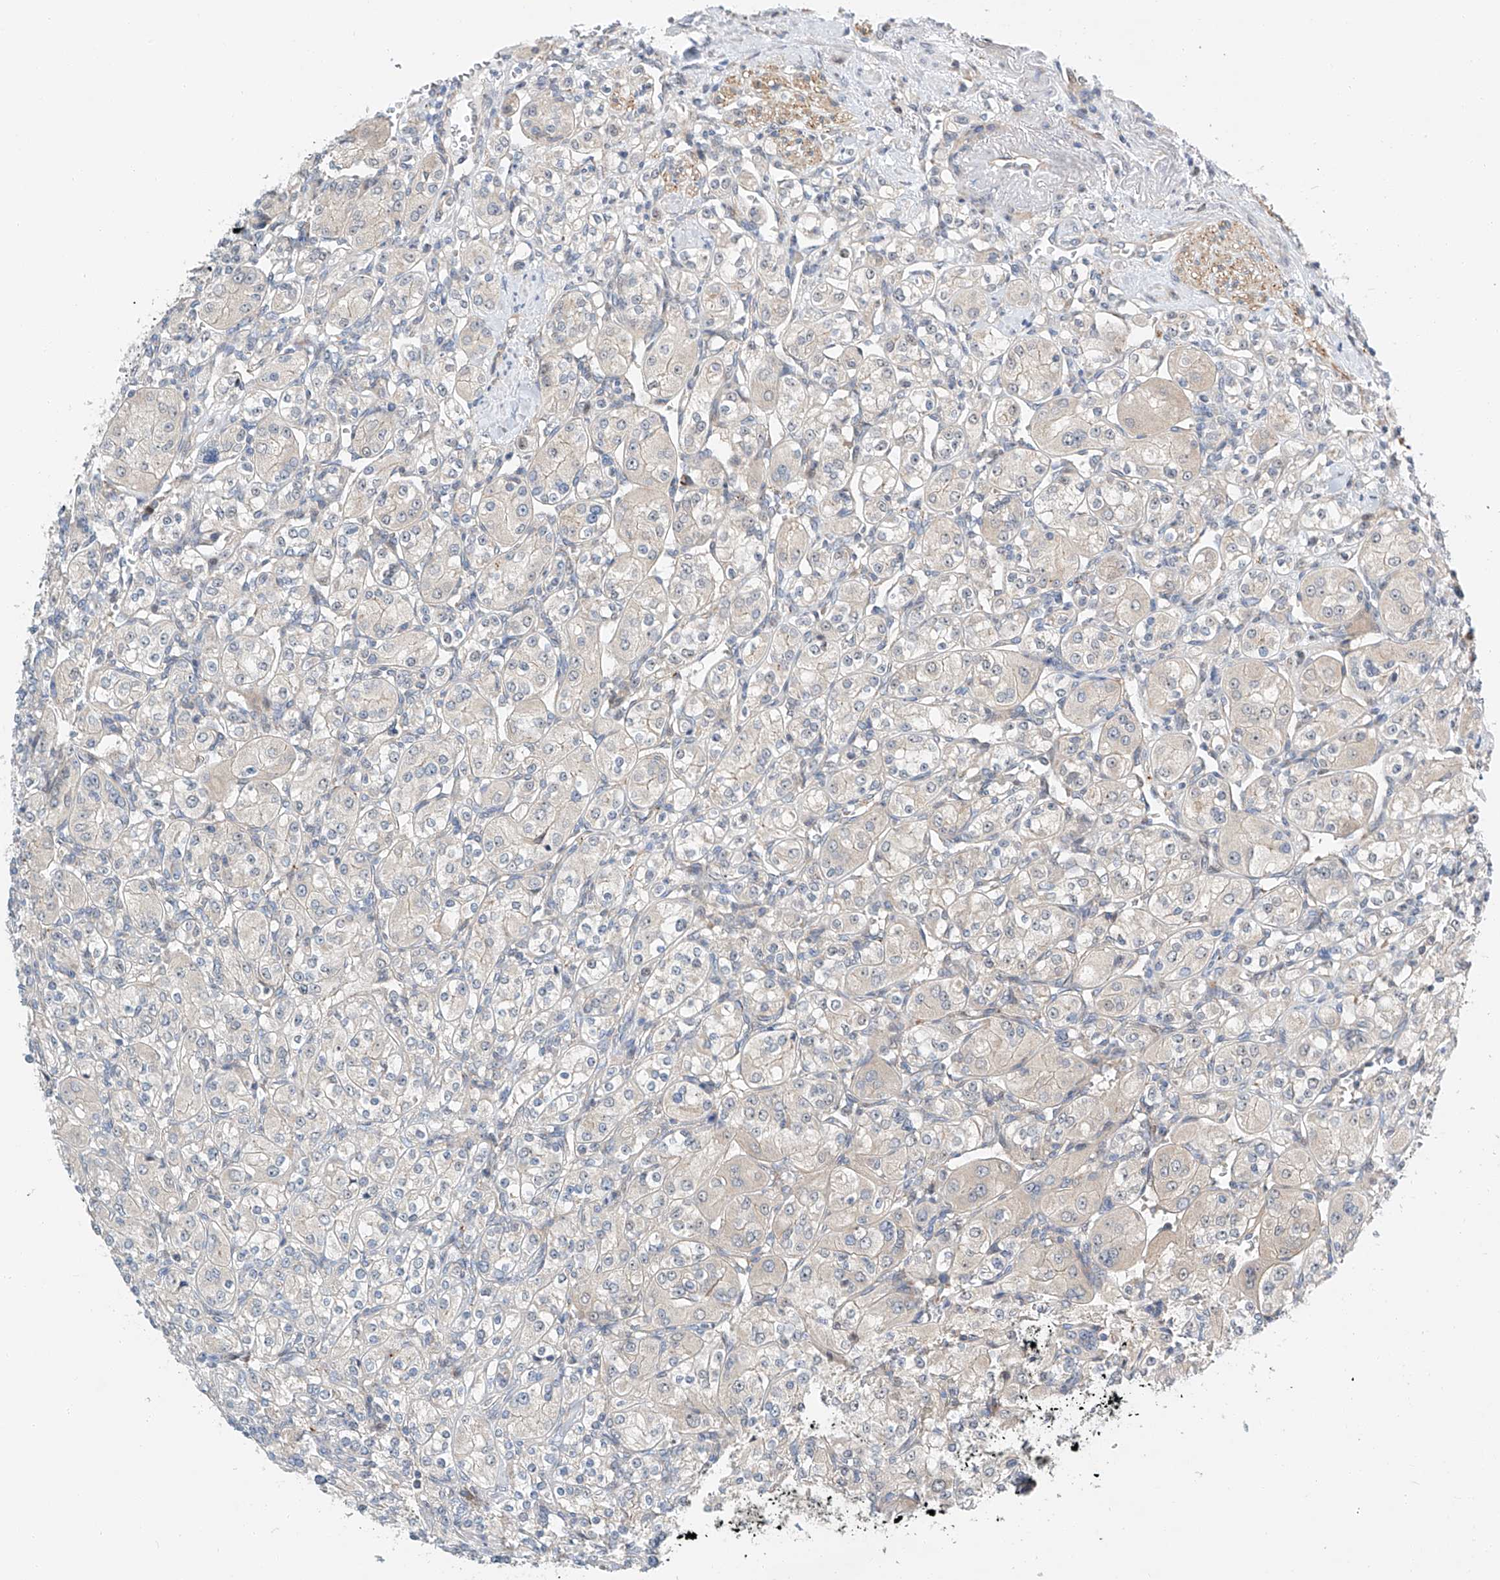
{"staining": {"intensity": "negative", "quantity": "none", "location": "none"}, "tissue": "renal cancer", "cell_type": "Tumor cells", "image_type": "cancer", "snomed": [{"axis": "morphology", "description": "Adenocarcinoma, NOS"}, {"axis": "topography", "description": "Kidney"}], "caption": "Tumor cells show no significant expression in adenocarcinoma (renal).", "gene": "CLDND1", "patient": {"sex": "male", "age": 77}}